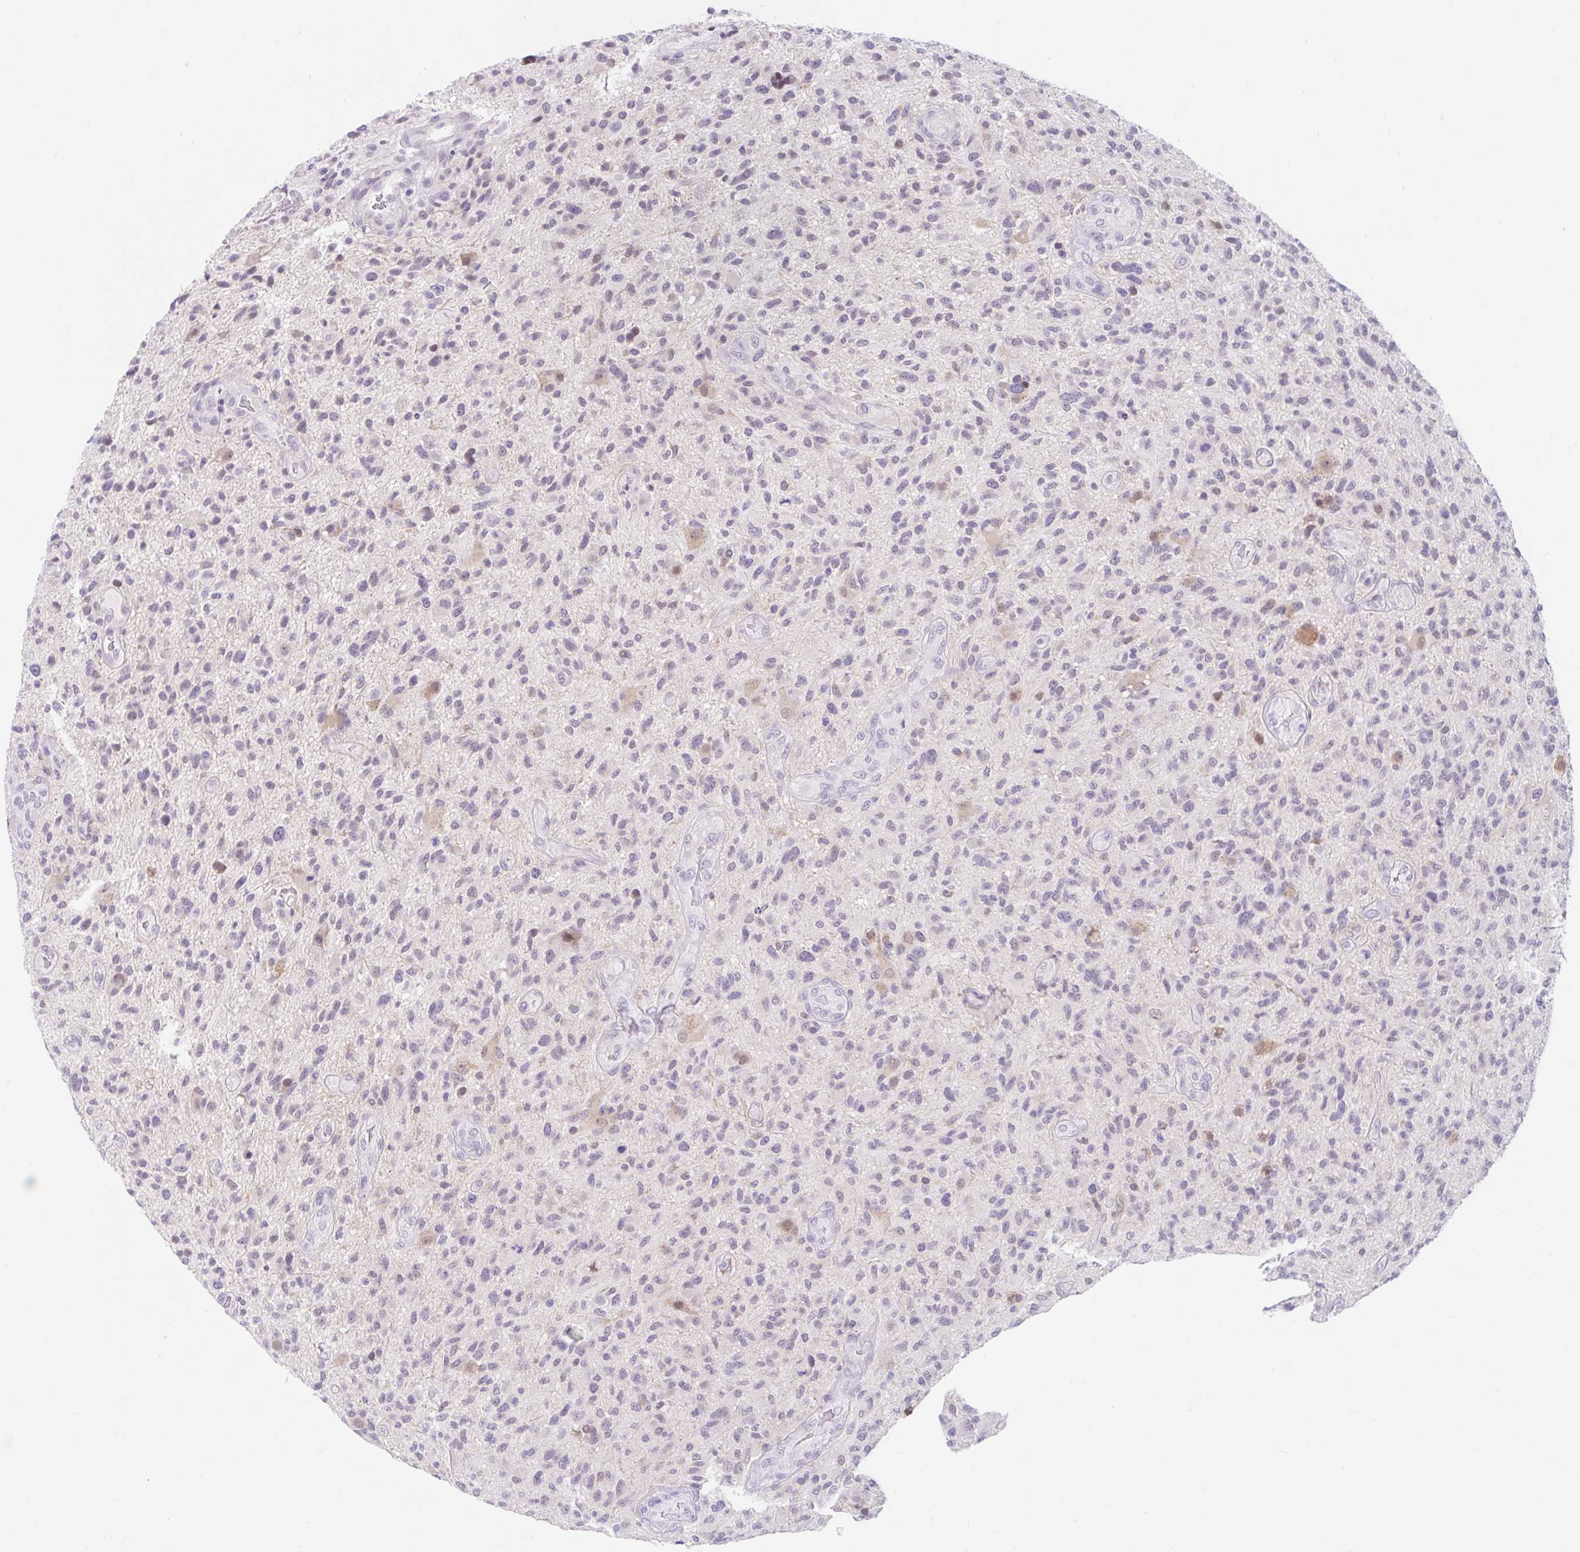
{"staining": {"intensity": "negative", "quantity": "none", "location": "none"}, "tissue": "glioma", "cell_type": "Tumor cells", "image_type": "cancer", "snomed": [{"axis": "morphology", "description": "Glioma, malignant, High grade"}, {"axis": "topography", "description": "Brain"}], "caption": "Protein analysis of malignant high-grade glioma reveals no significant positivity in tumor cells.", "gene": "ITPK1", "patient": {"sex": "male", "age": 47}}